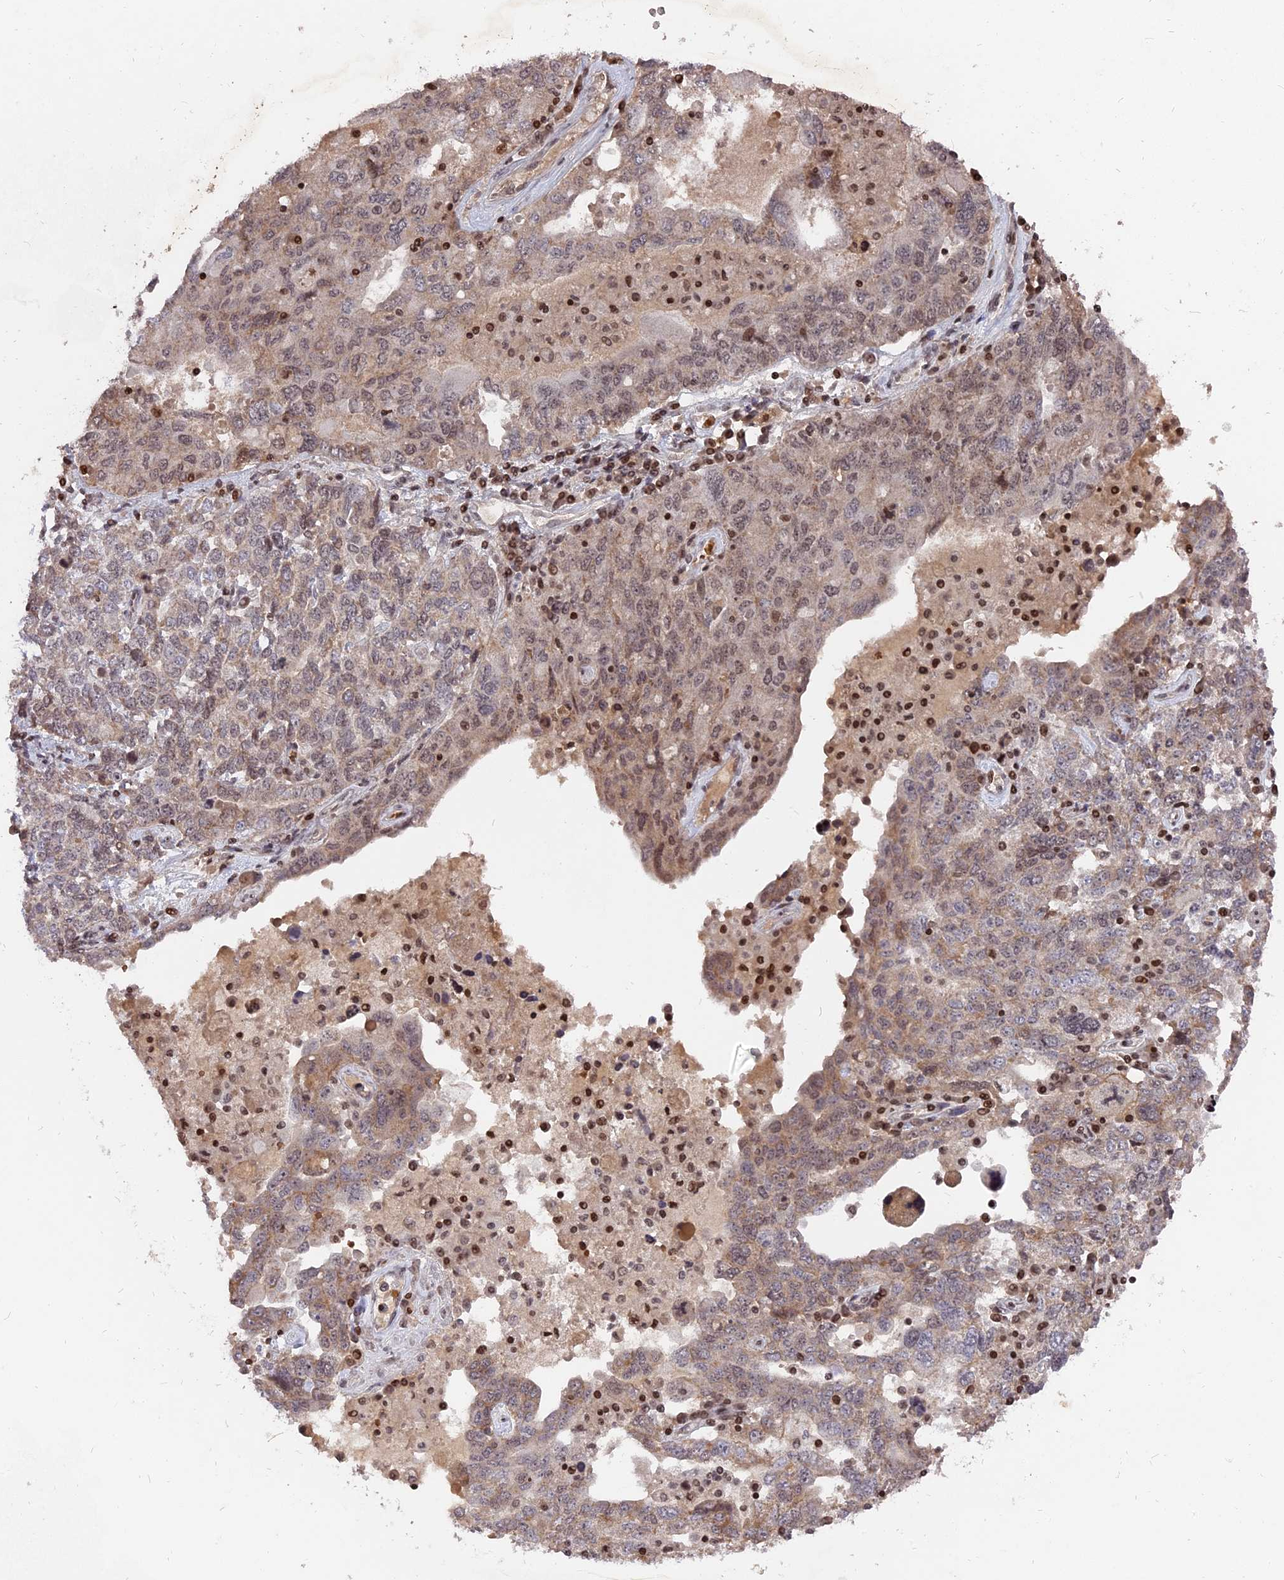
{"staining": {"intensity": "weak", "quantity": "25%-75%", "location": "nuclear"}, "tissue": "ovarian cancer", "cell_type": "Tumor cells", "image_type": "cancer", "snomed": [{"axis": "morphology", "description": "Carcinoma, endometroid"}, {"axis": "topography", "description": "Ovary"}], "caption": "Ovarian cancer (endometroid carcinoma) stained with a protein marker shows weak staining in tumor cells.", "gene": "NR1H3", "patient": {"sex": "female", "age": 62}}